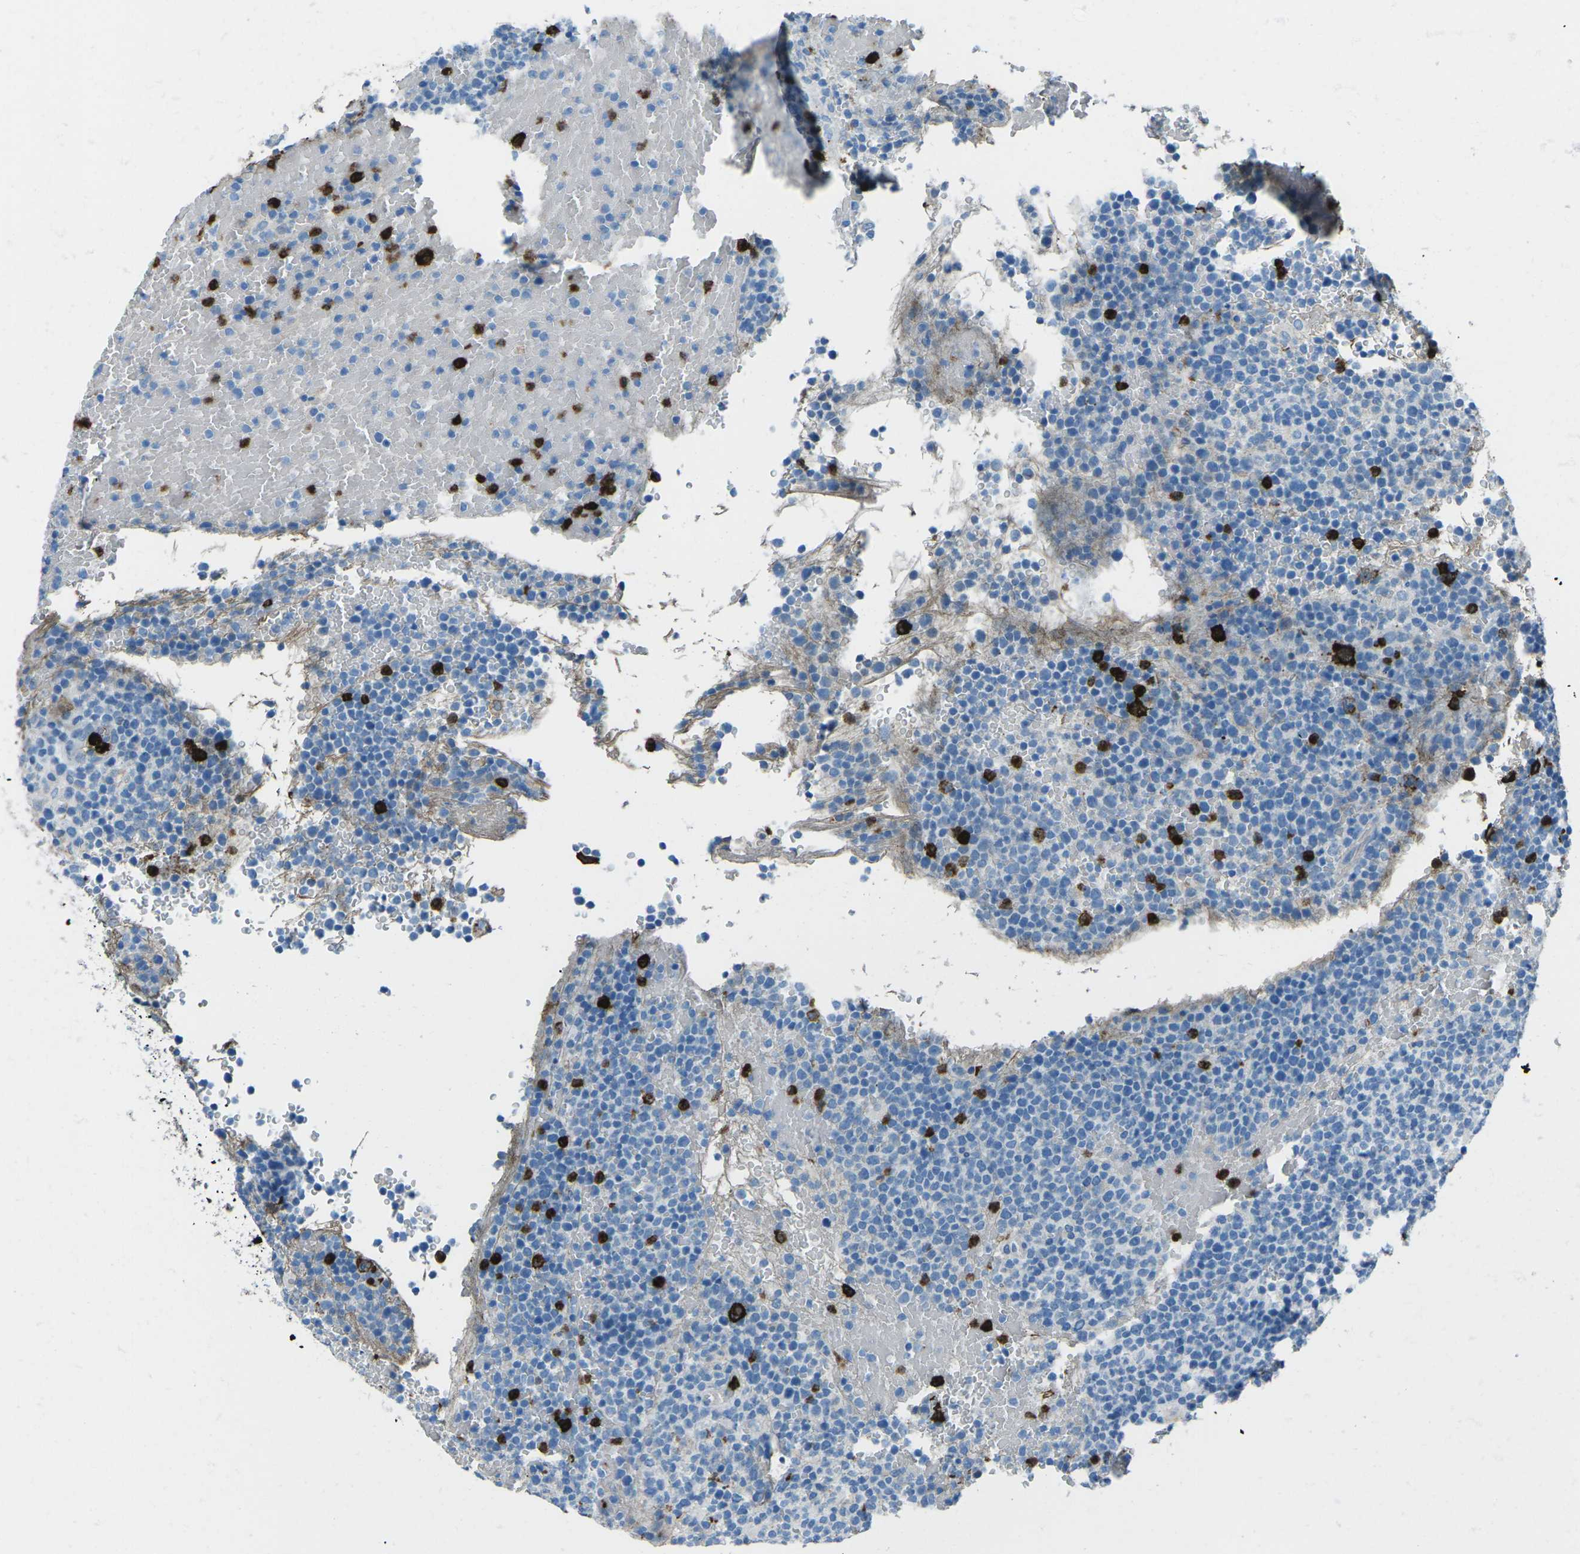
{"staining": {"intensity": "negative", "quantity": "none", "location": "none"}, "tissue": "lymphoma", "cell_type": "Tumor cells", "image_type": "cancer", "snomed": [{"axis": "morphology", "description": "Malignant lymphoma, non-Hodgkin's type, High grade"}, {"axis": "topography", "description": "Lymph node"}], "caption": "IHC photomicrograph of malignant lymphoma, non-Hodgkin's type (high-grade) stained for a protein (brown), which exhibits no staining in tumor cells. (Immunohistochemistry (ihc), brightfield microscopy, high magnification).", "gene": "FCN1", "patient": {"sex": "male", "age": 61}}